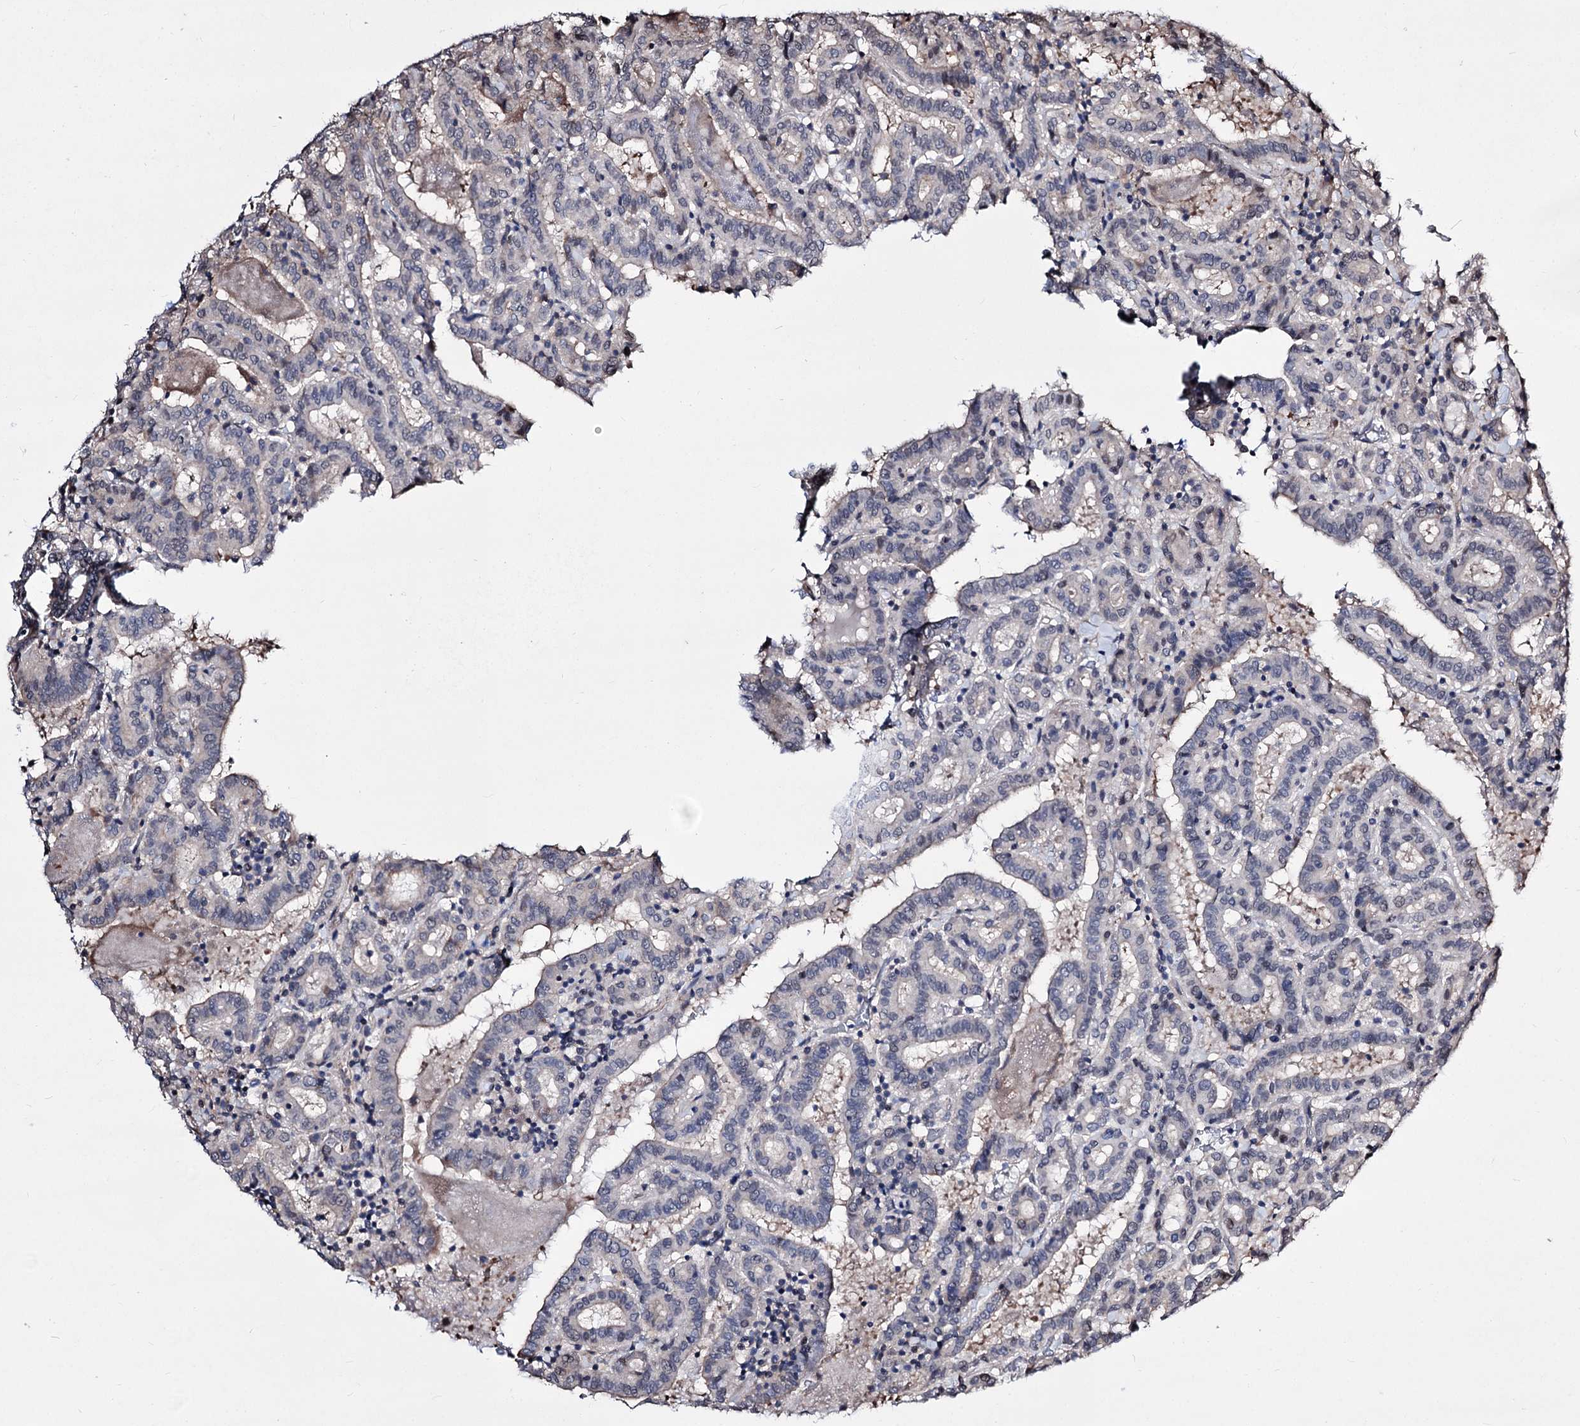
{"staining": {"intensity": "negative", "quantity": "none", "location": "none"}, "tissue": "thyroid cancer", "cell_type": "Tumor cells", "image_type": "cancer", "snomed": [{"axis": "morphology", "description": "Papillary adenocarcinoma, NOS"}, {"axis": "topography", "description": "Thyroid gland"}], "caption": "A histopathology image of human papillary adenocarcinoma (thyroid) is negative for staining in tumor cells.", "gene": "CHMP7", "patient": {"sex": "female", "age": 72}}